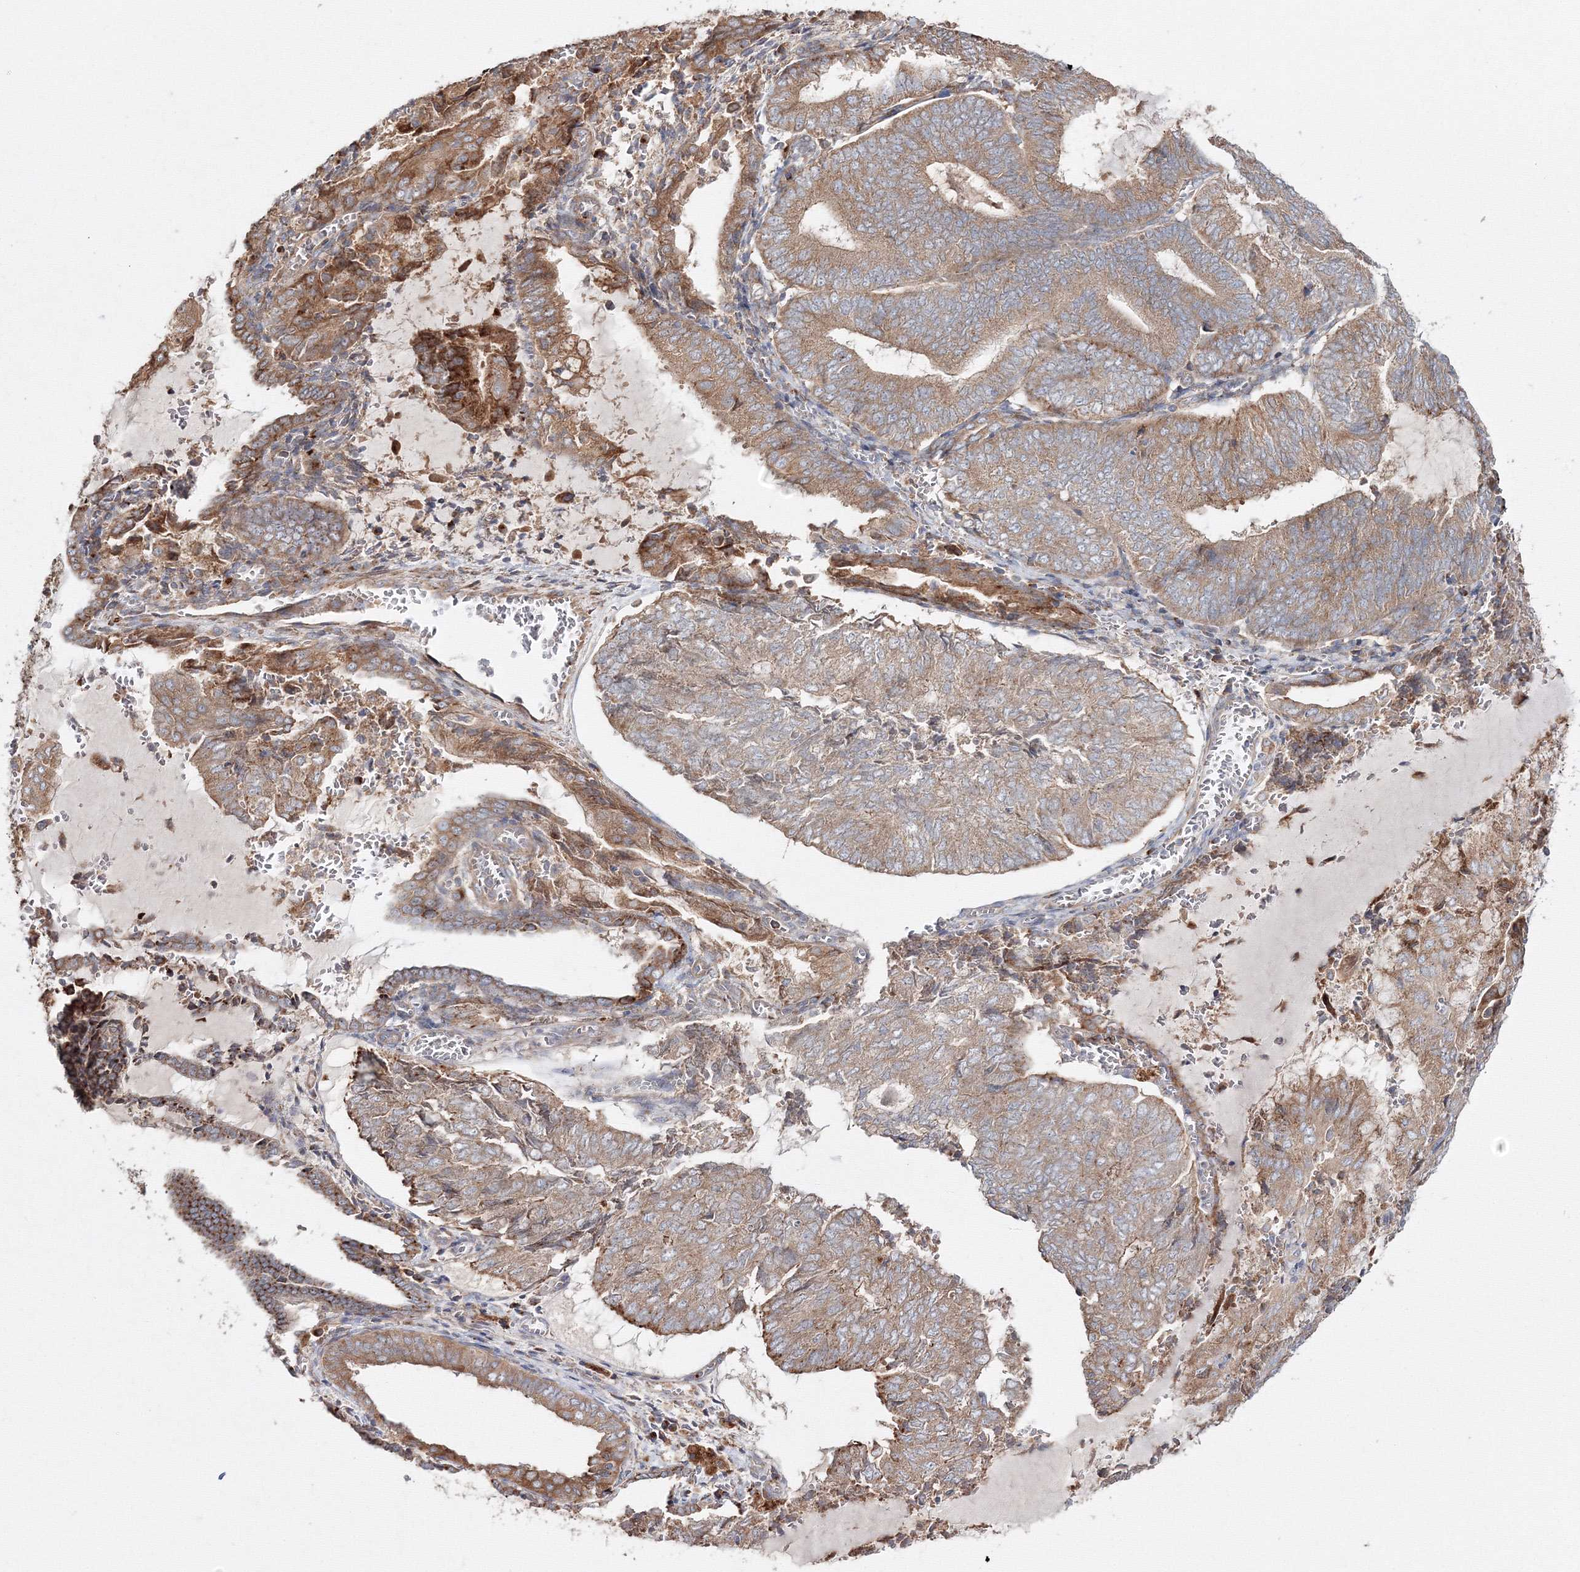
{"staining": {"intensity": "moderate", "quantity": ">75%", "location": "cytoplasmic/membranous"}, "tissue": "endometrial cancer", "cell_type": "Tumor cells", "image_type": "cancer", "snomed": [{"axis": "morphology", "description": "Adenocarcinoma, NOS"}, {"axis": "topography", "description": "Endometrium"}], "caption": "Endometrial adenocarcinoma stained with DAB (3,3'-diaminobenzidine) immunohistochemistry (IHC) displays medium levels of moderate cytoplasmic/membranous positivity in about >75% of tumor cells. The protein of interest is shown in brown color, while the nuclei are stained blue.", "gene": "DDO", "patient": {"sex": "female", "age": 81}}